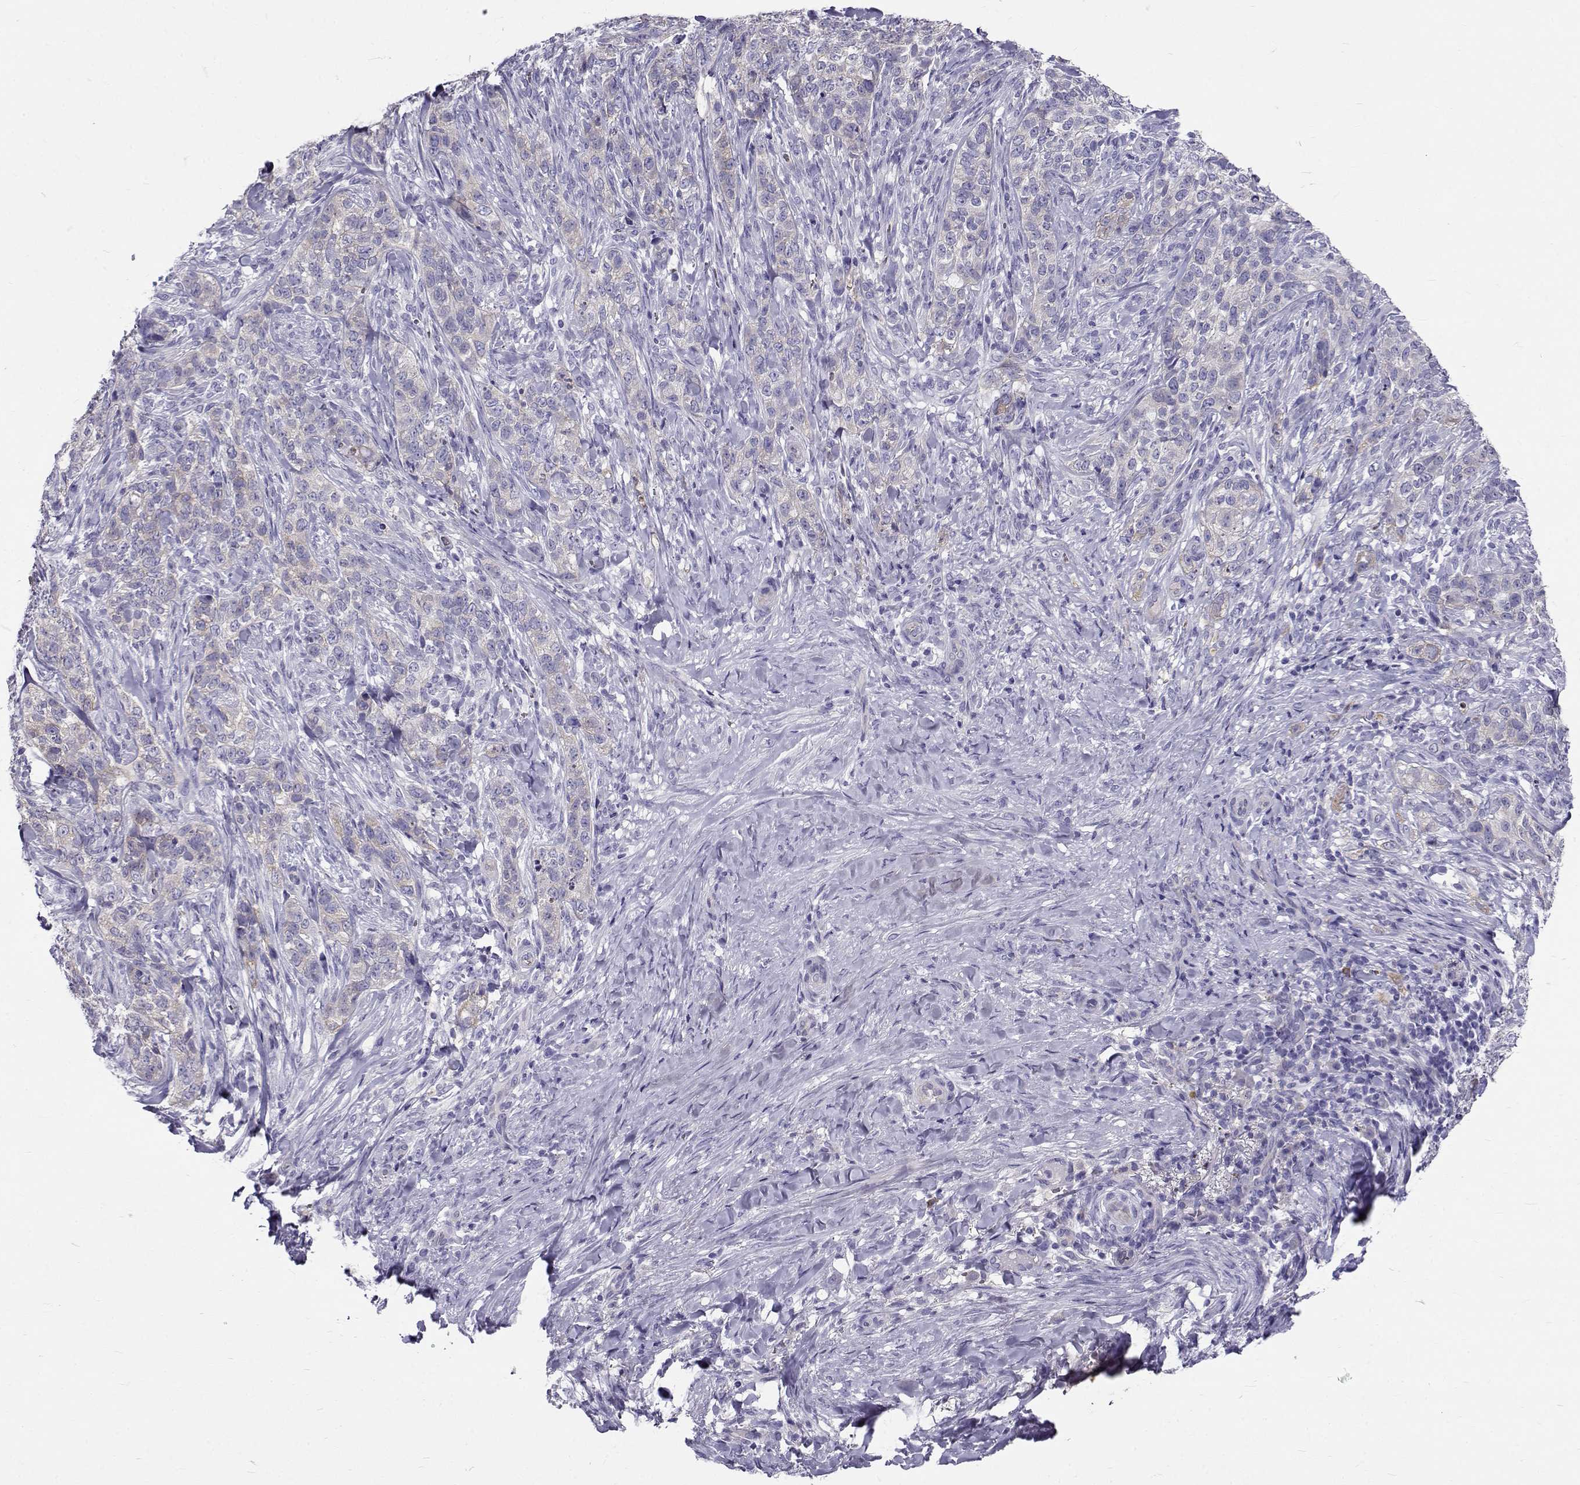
{"staining": {"intensity": "negative", "quantity": "none", "location": "none"}, "tissue": "skin cancer", "cell_type": "Tumor cells", "image_type": "cancer", "snomed": [{"axis": "morphology", "description": "Basal cell carcinoma"}, {"axis": "topography", "description": "Skin"}], "caption": "Immunohistochemistry photomicrograph of basal cell carcinoma (skin) stained for a protein (brown), which demonstrates no positivity in tumor cells.", "gene": "IGSF1", "patient": {"sex": "female", "age": 69}}